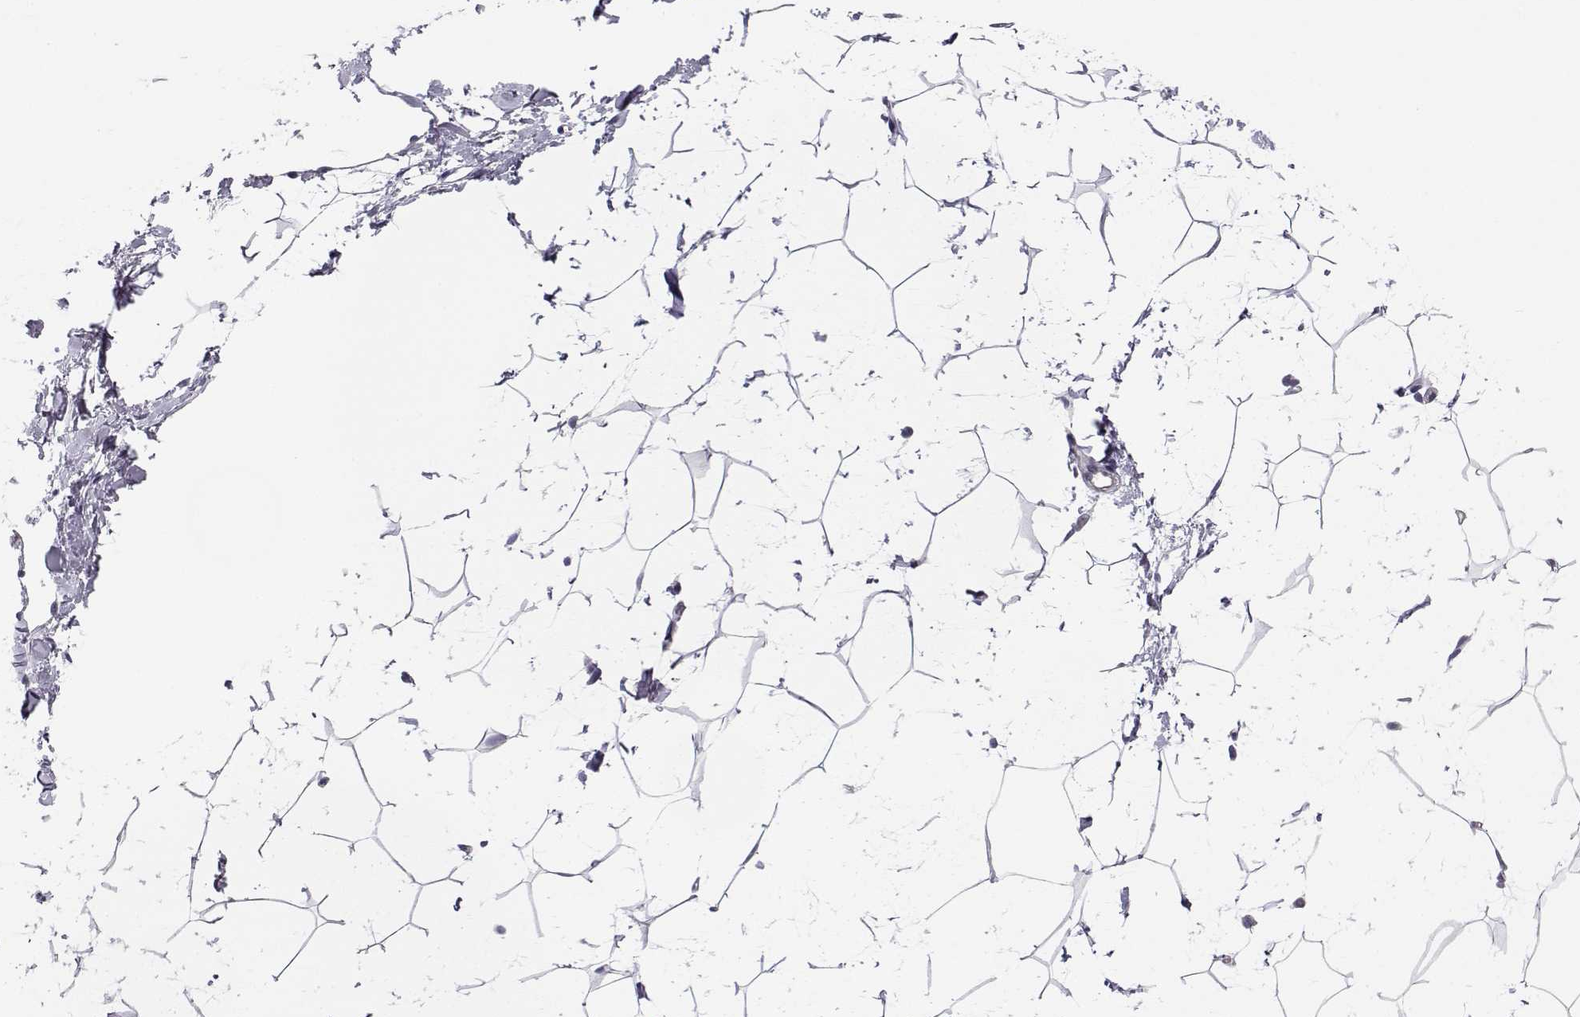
{"staining": {"intensity": "negative", "quantity": "none", "location": "none"}, "tissue": "breast", "cell_type": "Adipocytes", "image_type": "normal", "snomed": [{"axis": "morphology", "description": "Normal tissue, NOS"}, {"axis": "topography", "description": "Breast"}], "caption": "Immunohistochemical staining of unremarkable human breast reveals no significant staining in adipocytes. Nuclei are stained in blue.", "gene": "CFAP77", "patient": {"sex": "female", "age": 32}}